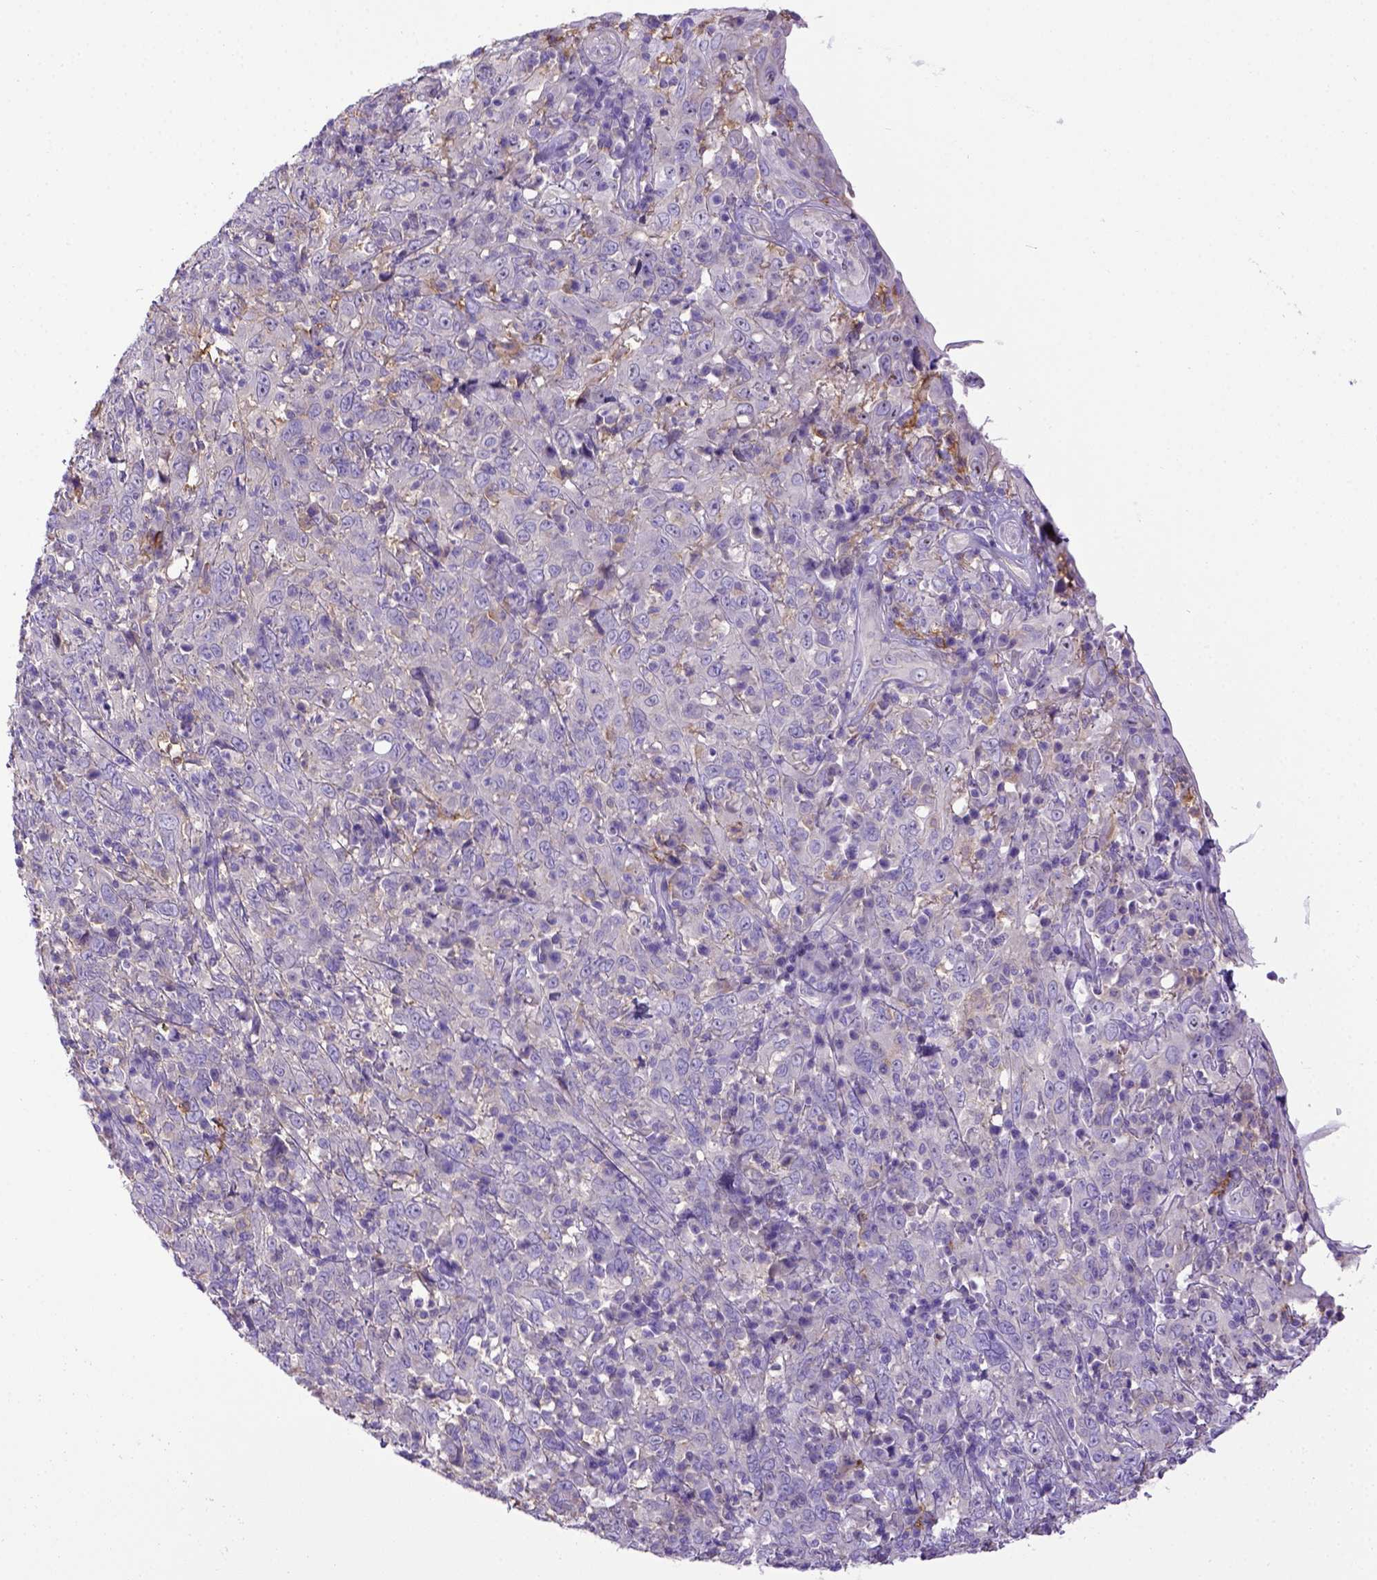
{"staining": {"intensity": "negative", "quantity": "none", "location": "none"}, "tissue": "cervical cancer", "cell_type": "Tumor cells", "image_type": "cancer", "snomed": [{"axis": "morphology", "description": "Squamous cell carcinoma, NOS"}, {"axis": "topography", "description": "Cervix"}], "caption": "DAB (3,3'-diaminobenzidine) immunohistochemical staining of human squamous cell carcinoma (cervical) reveals no significant staining in tumor cells.", "gene": "CD40", "patient": {"sex": "female", "age": 46}}